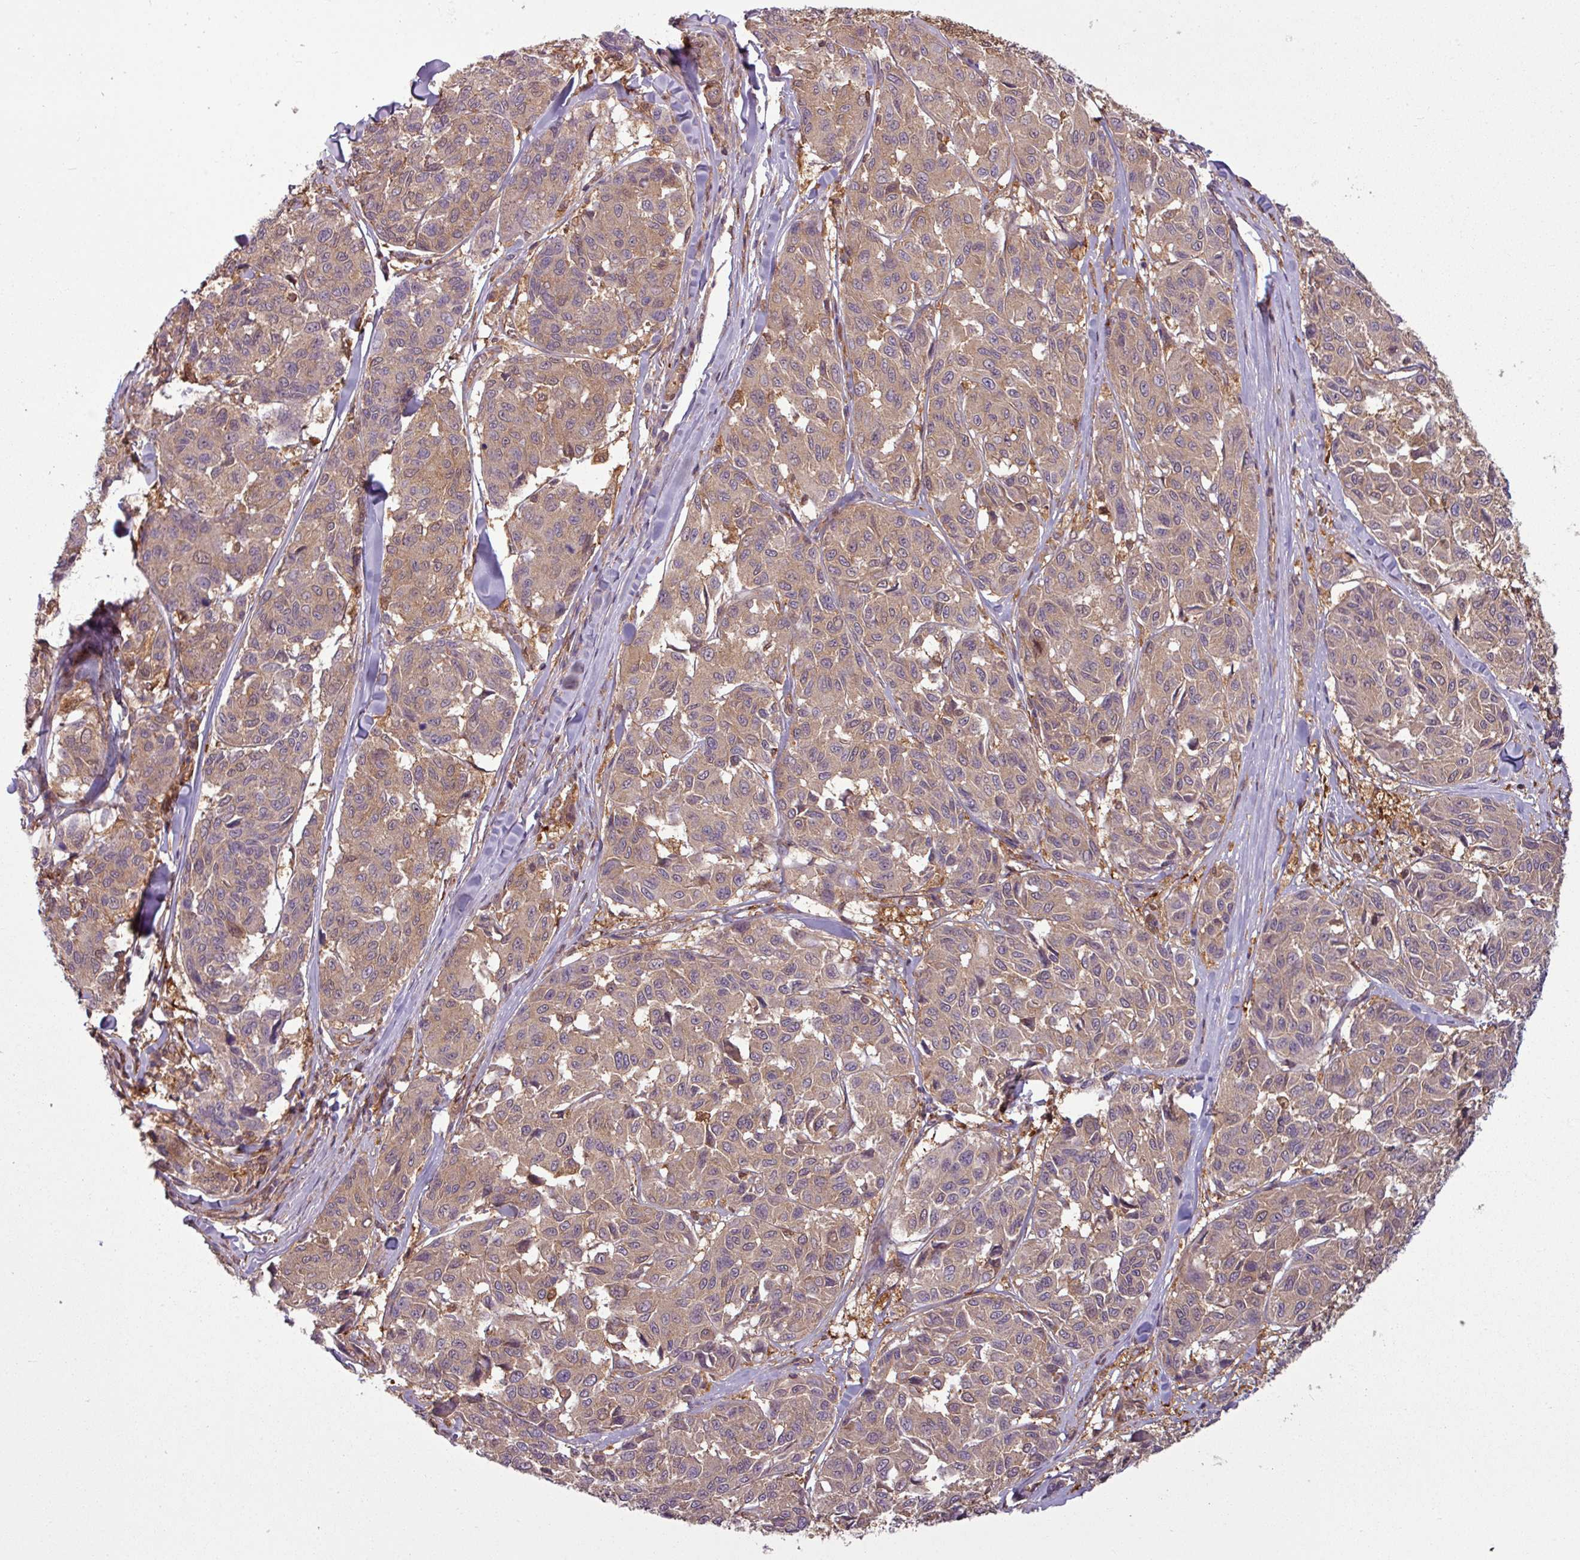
{"staining": {"intensity": "weak", "quantity": ">75%", "location": "cytoplasmic/membranous"}, "tissue": "melanoma", "cell_type": "Tumor cells", "image_type": "cancer", "snomed": [{"axis": "morphology", "description": "Malignant melanoma, NOS"}, {"axis": "topography", "description": "Skin"}], "caption": "Protein expression analysis of human malignant melanoma reveals weak cytoplasmic/membranous staining in approximately >75% of tumor cells.", "gene": "SH3BGRL", "patient": {"sex": "female", "age": 66}}